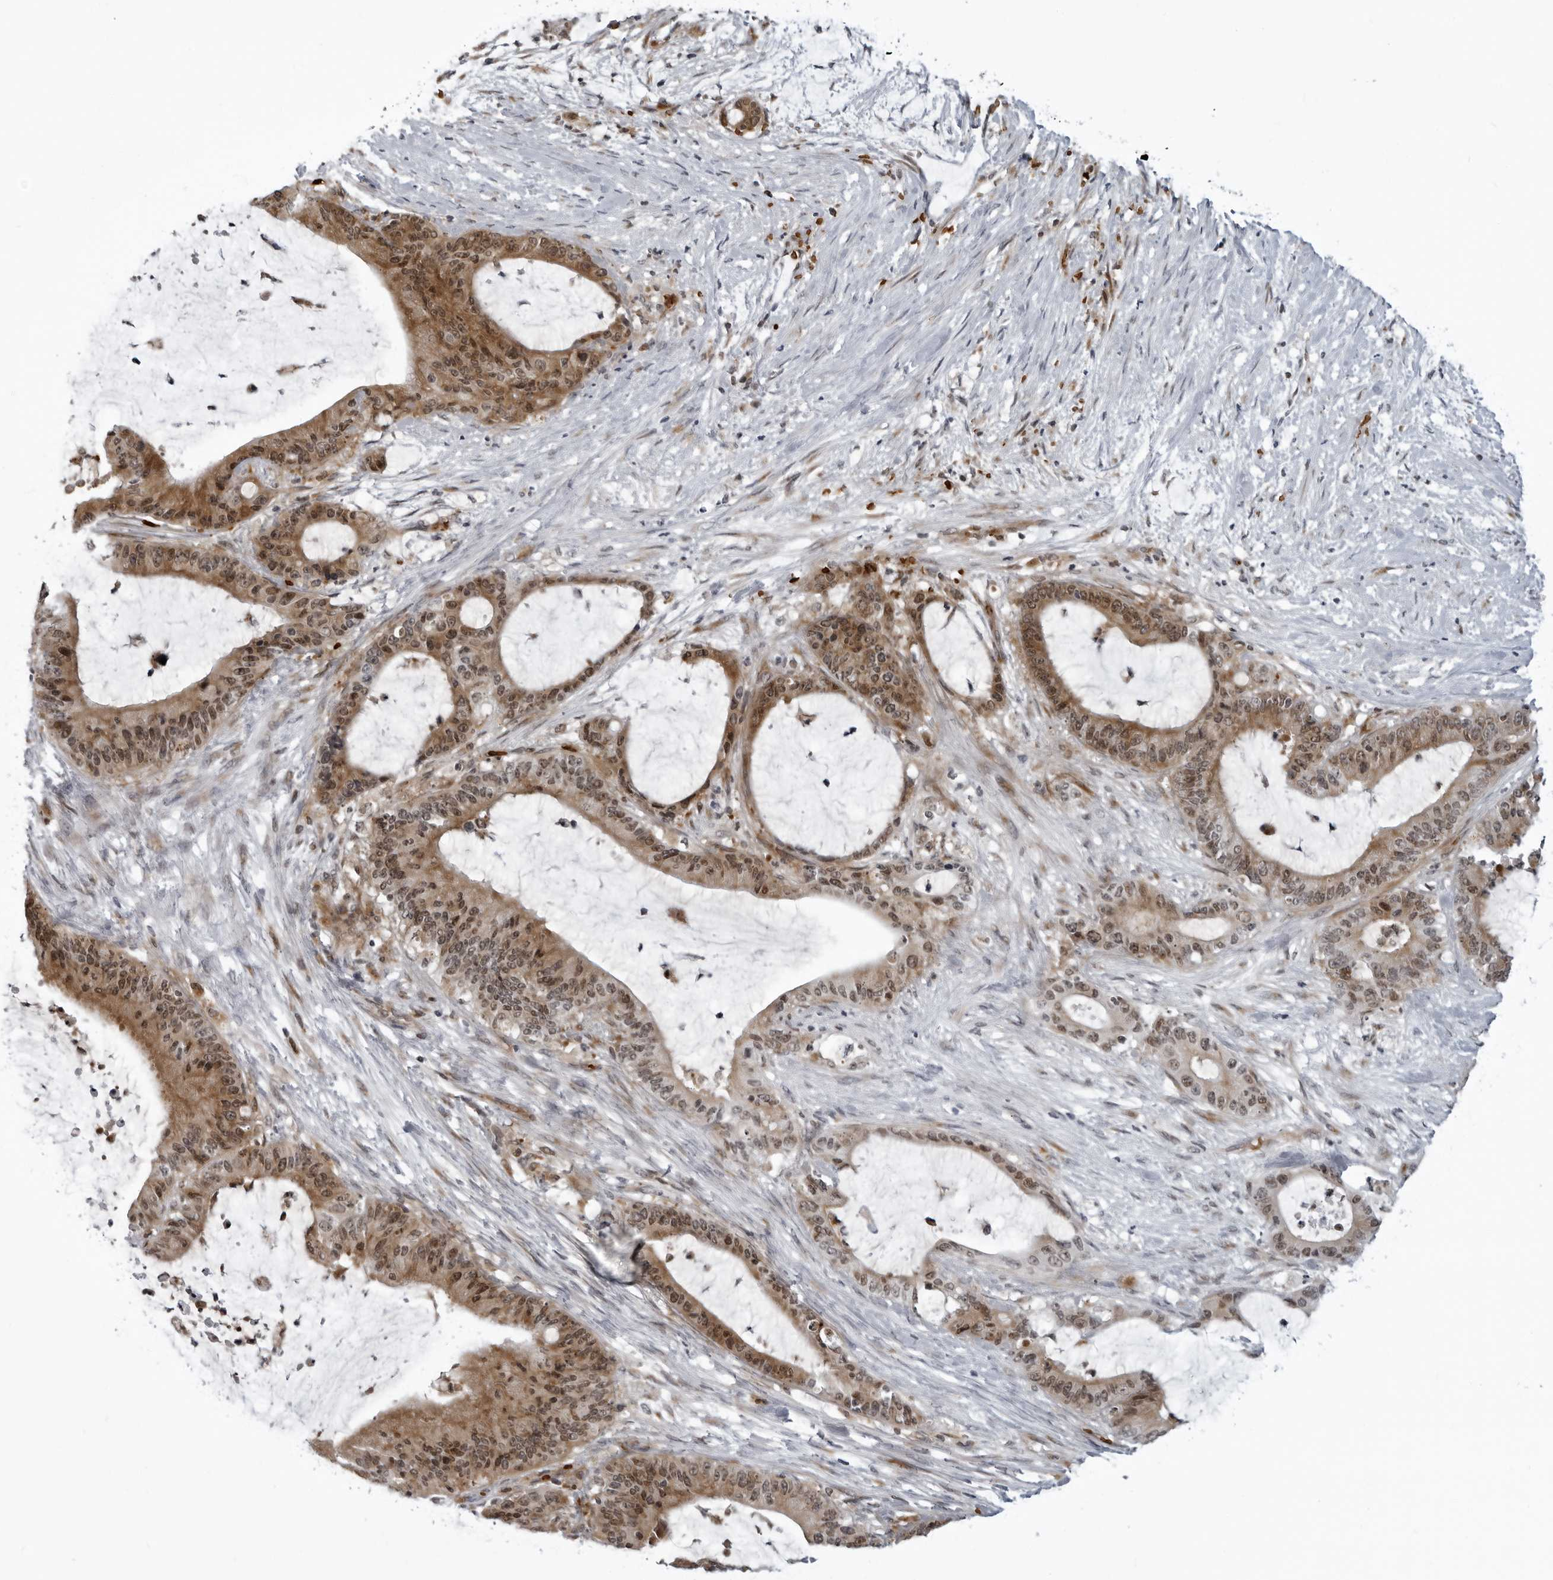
{"staining": {"intensity": "strong", "quantity": ">75%", "location": "cytoplasmic/membranous,nuclear"}, "tissue": "liver cancer", "cell_type": "Tumor cells", "image_type": "cancer", "snomed": [{"axis": "morphology", "description": "Cholangiocarcinoma"}, {"axis": "topography", "description": "Liver"}], "caption": "Tumor cells exhibit high levels of strong cytoplasmic/membranous and nuclear staining in approximately >75% of cells in human cholangiocarcinoma (liver). Using DAB (3,3'-diaminobenzidine) (brown) and hematoxylin (blue) stains, captured at high magnification using brightfield microscopy.", "gene": "THOP1", "patient": {"sex": "female", "age": 73}}